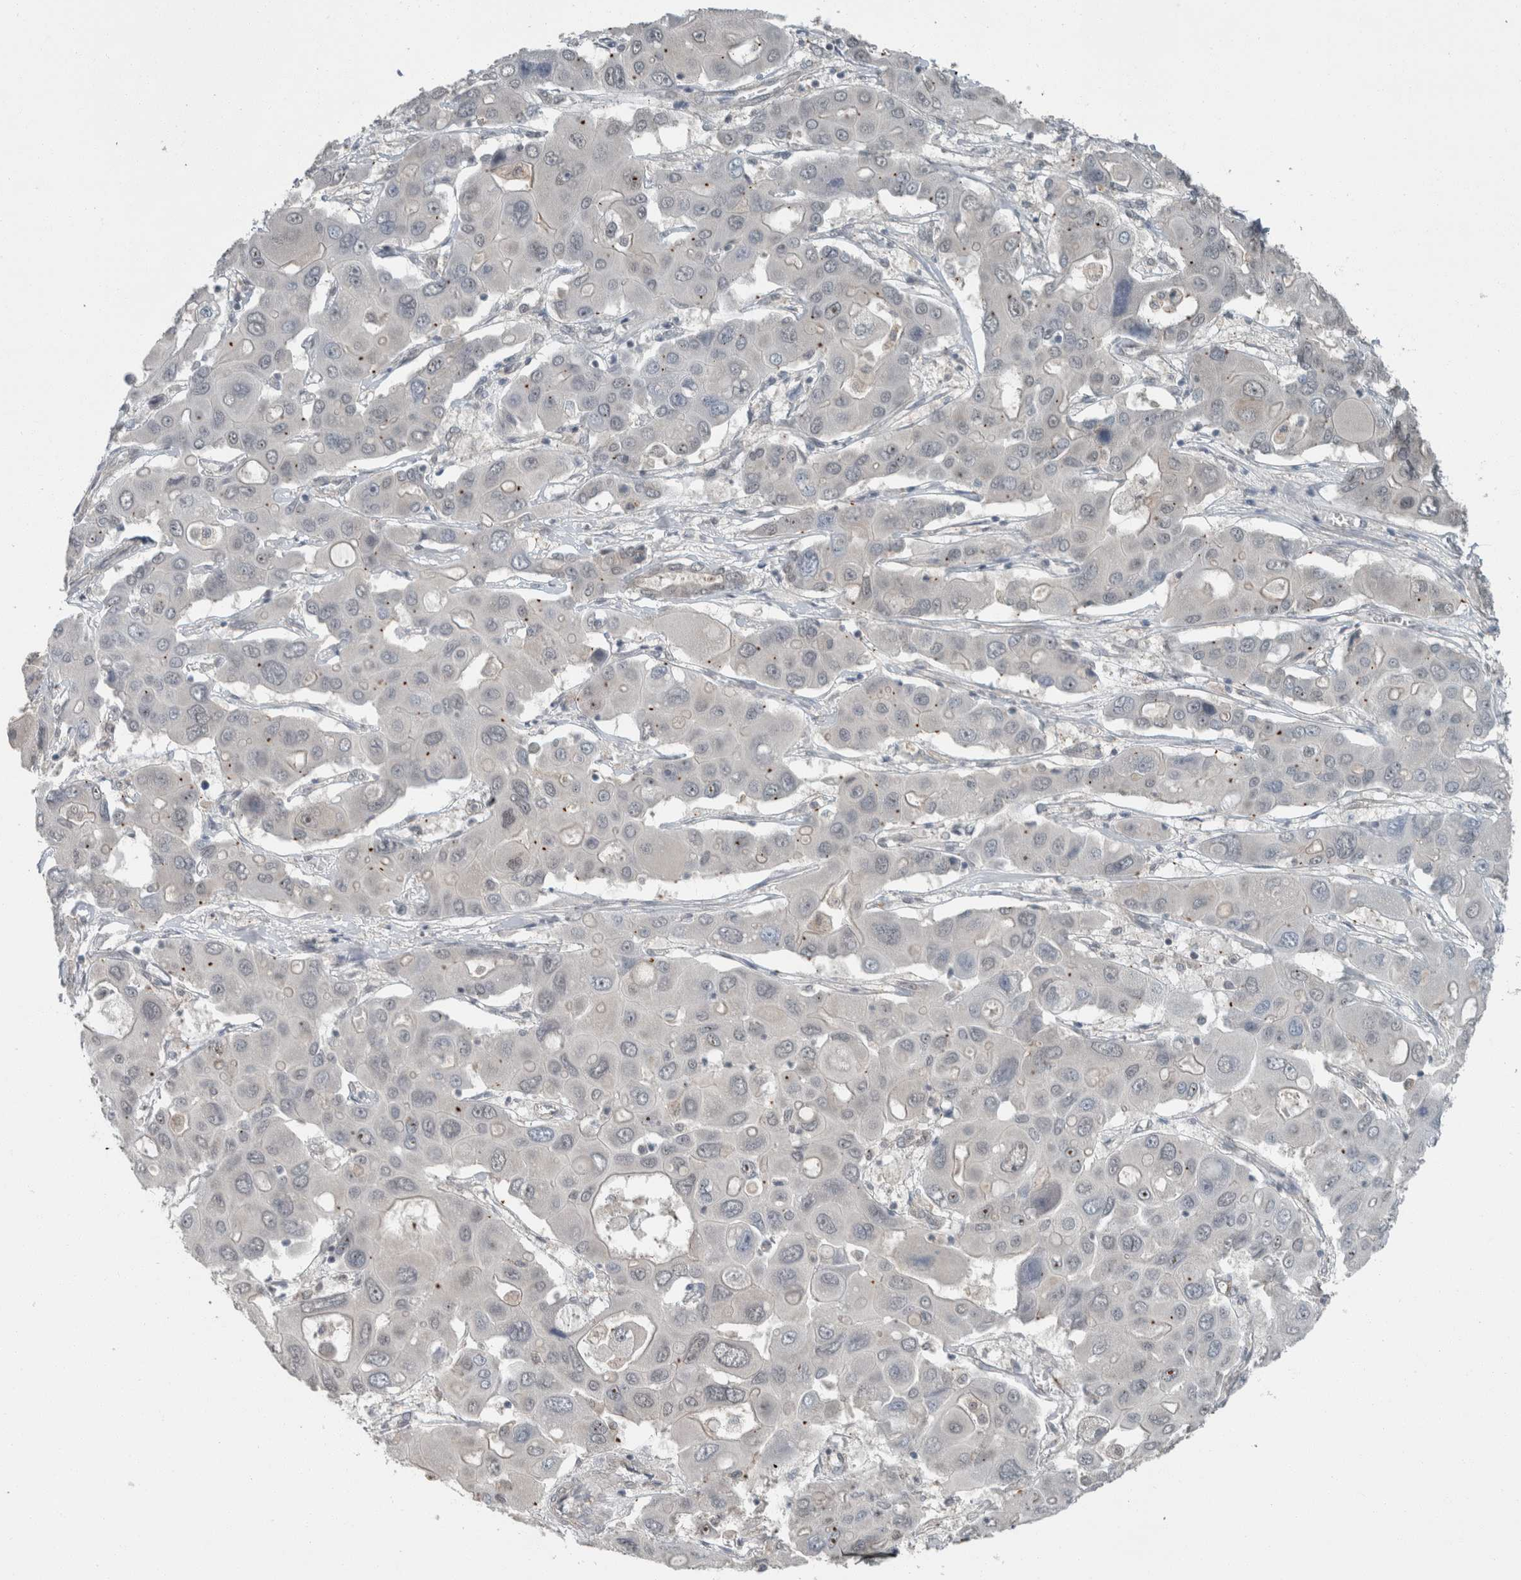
{"staining": {"intensity": "negative", "quantity": "none", "location": "none"}, "tissue": "liver cancer", "cell_type": "Tumor cells", "image_type": "cancer", "snomed": [{"axis": "morphology", "description": "Cholangiocarcinoma"}, {"axis": "topography", "description": "Liver"}], "caption": "Liver cholangiocarcinoma was stained to show a protein in brown. There is no significant expression in tumor cells.", "gene": "MYO1E", "patient": {"sex": "male", "age": 67}}